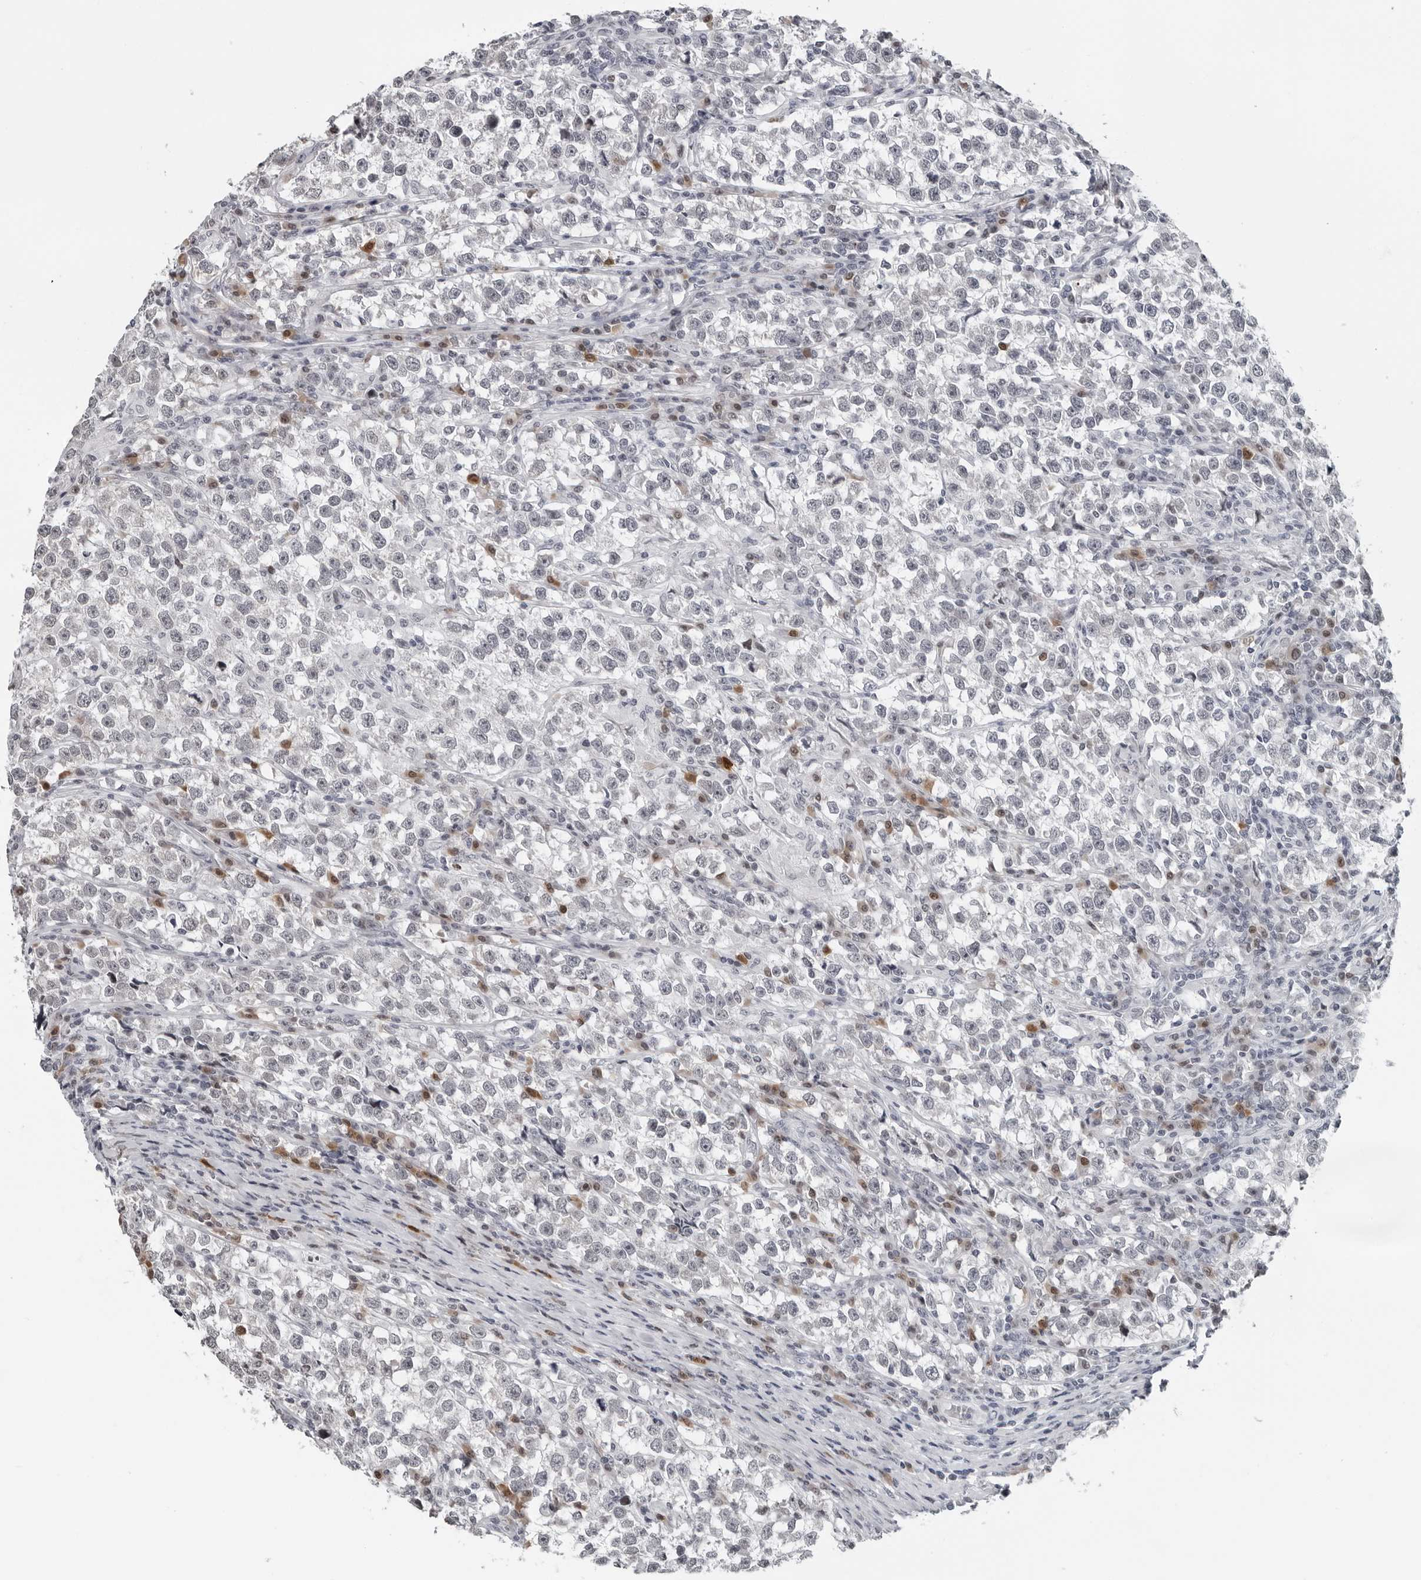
{"staining": {"intensity": "negative", "quantity": "none", "location": "none"}, "tissue": "testis cancer", "cell_type": "Tumor cells", "image_type": "cancer", "snomed": [{"axis": "morphology", "description": "Normal tissue, NOS"}, {"axis": "morphology", "description": "Seminoma, NOS"}, {"axis": "topography", "description": "Testis"}], "caption": "Immunohistochemistry image of human seminoma (testis) stained for a protein (brown), which shows no staining in tumor cells.", "gene": "PPP1R42", "patient": {"sex": "male", "age": 43}}